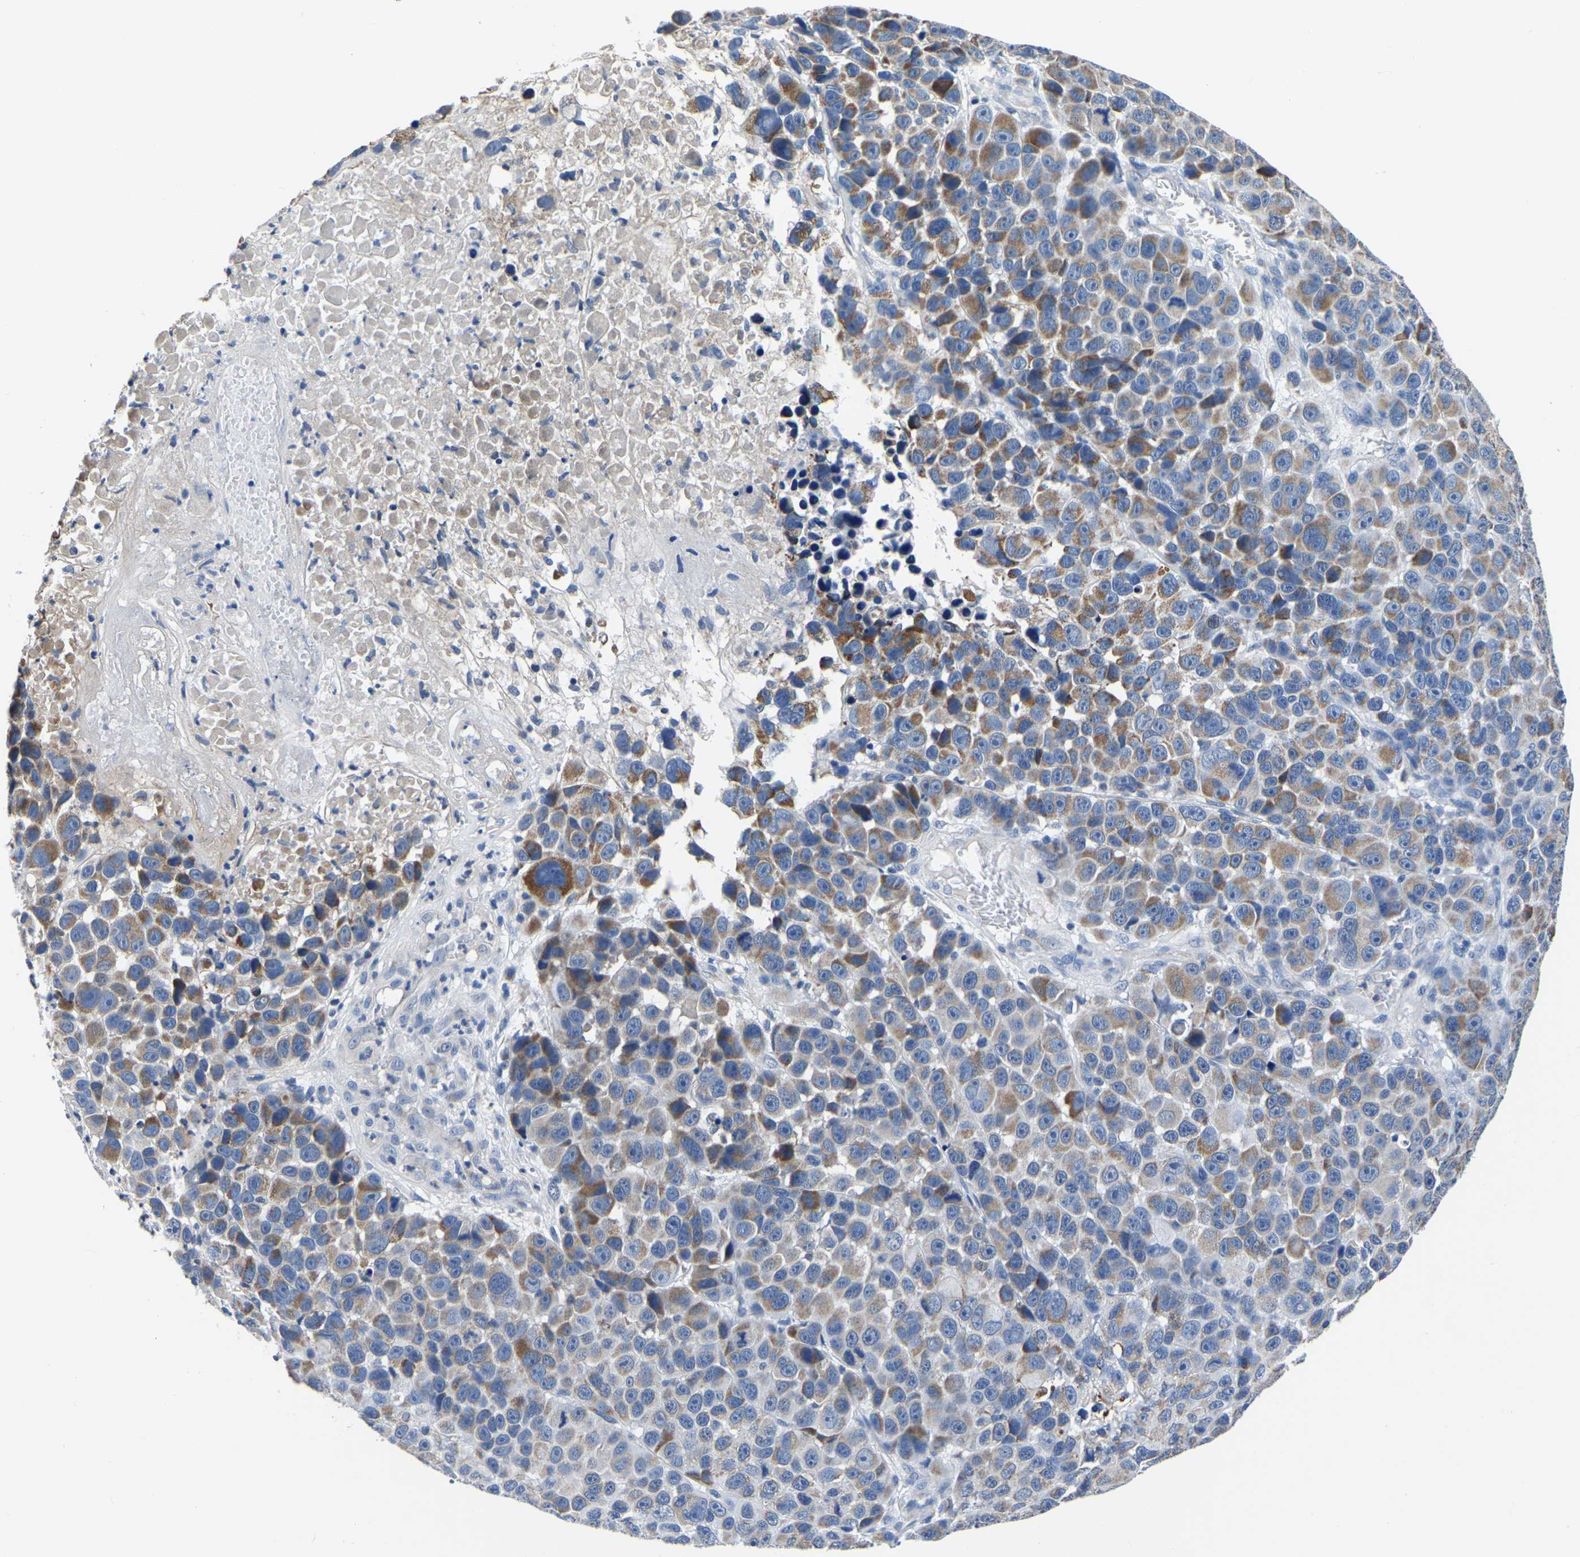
{"staining": {"intensity": "moderate", "quantity": "25%-75%", "location": "cytoplasmic/membranous"}, "tissue": "melanoma", "cell_type": "Tumor cells", "image_type": "cancer", "snomed": [{"axis": "morphology", "description": "Malignant melanoma, NOS"}, {"axis": "topography", "description": "Skin"}], "caption": "Melanoma stained with a protein marker displays moderate staining in tumor cells.", "gene": "FGD5", "patient": {"sex": "male", "age": 53}}